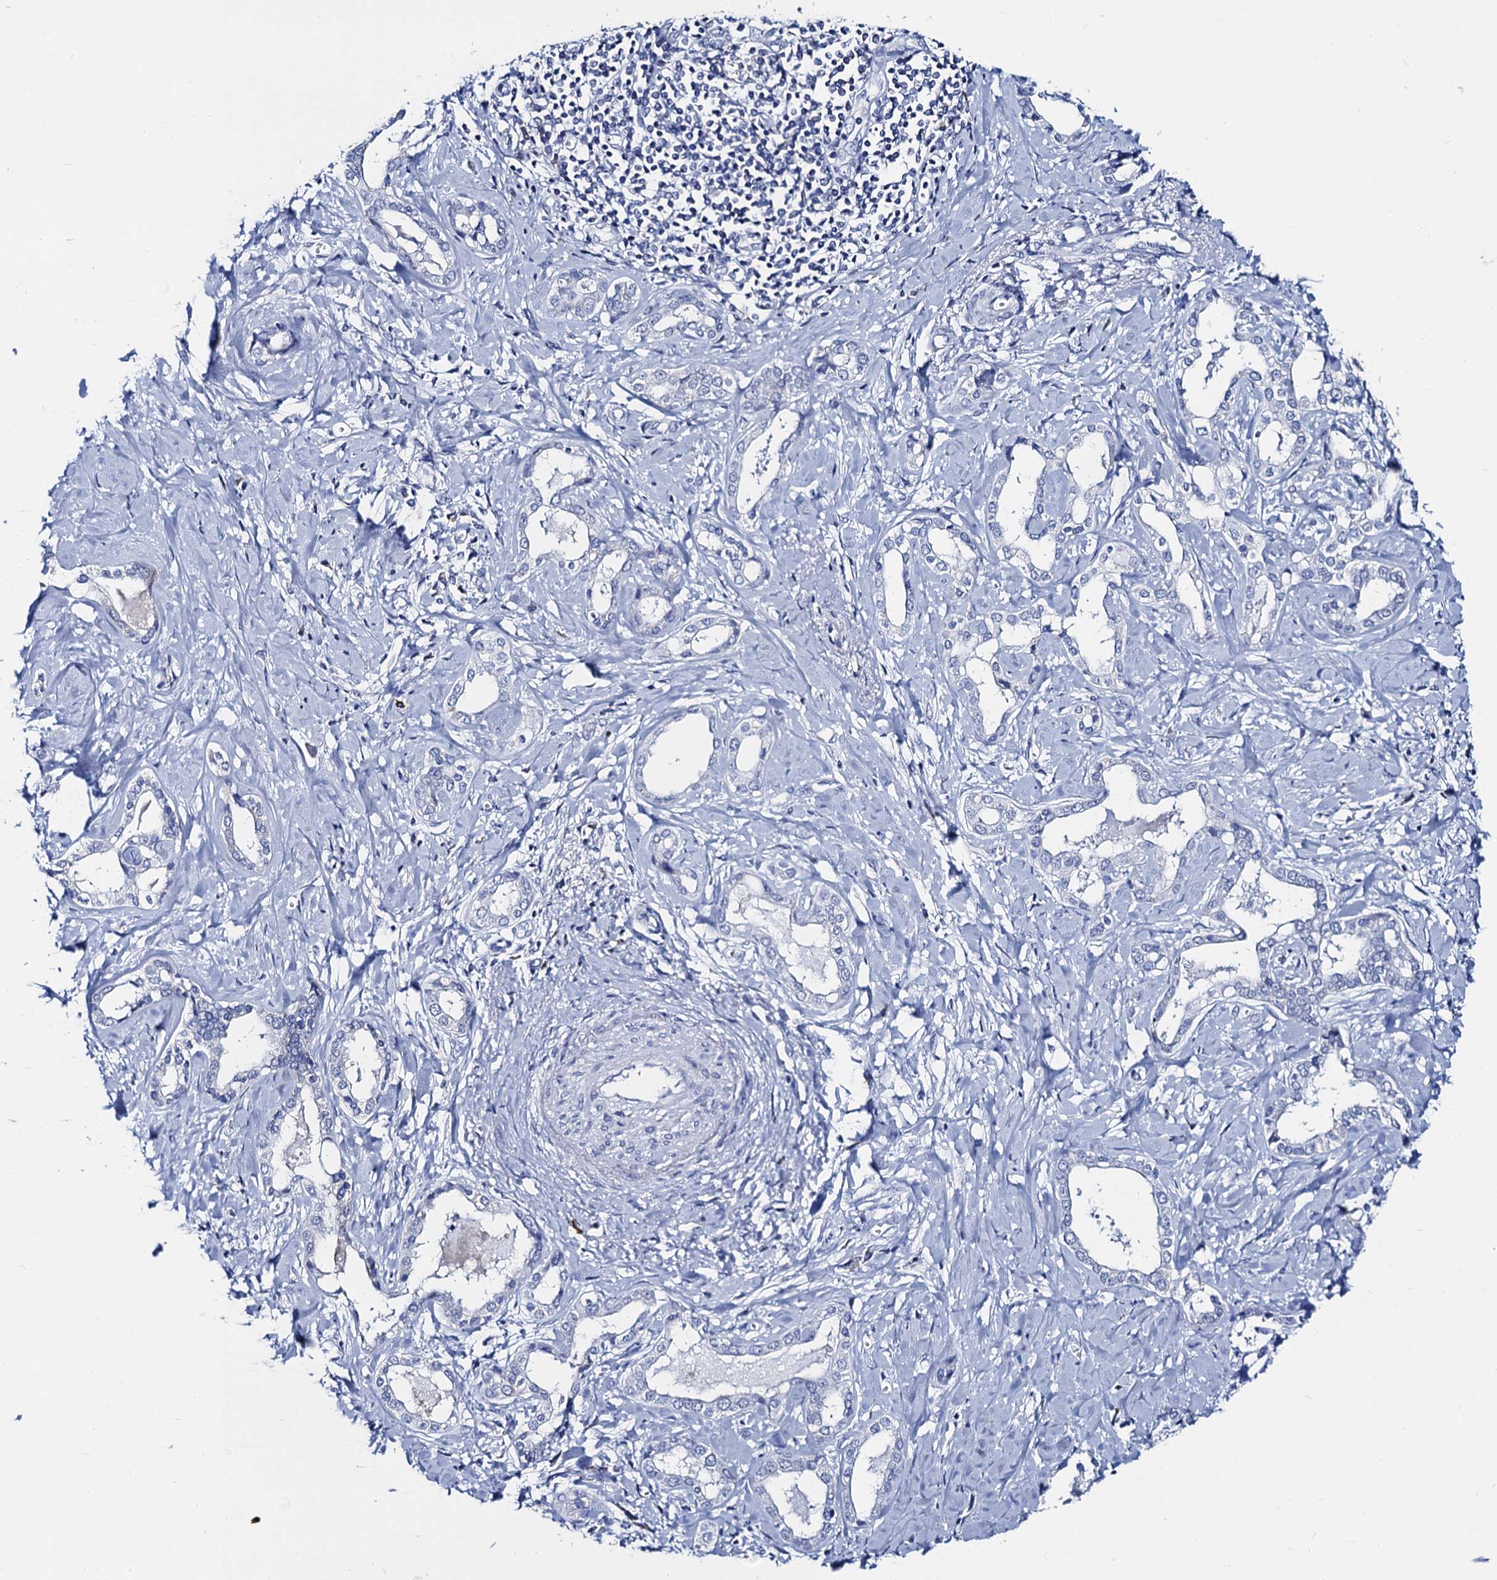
{"staining": {"intensity": "negative", "quantity": "none", "location": "none"}, "tissue": "liver cancer", "cell_type": "Tumor cells", "image_type": "cancer", "snomed": [{"axis": "morphology", "description": "Cholangiocarcinoma"}, {"axis": "topography", "description": "Liver"}], "caption": "Micrograph shows no protein staining in tumor cells of liver cancer (cholangiocarcinoma) tissue.", "gene": "ACADSB", "patient": {"sex": "female", "age": 77}}